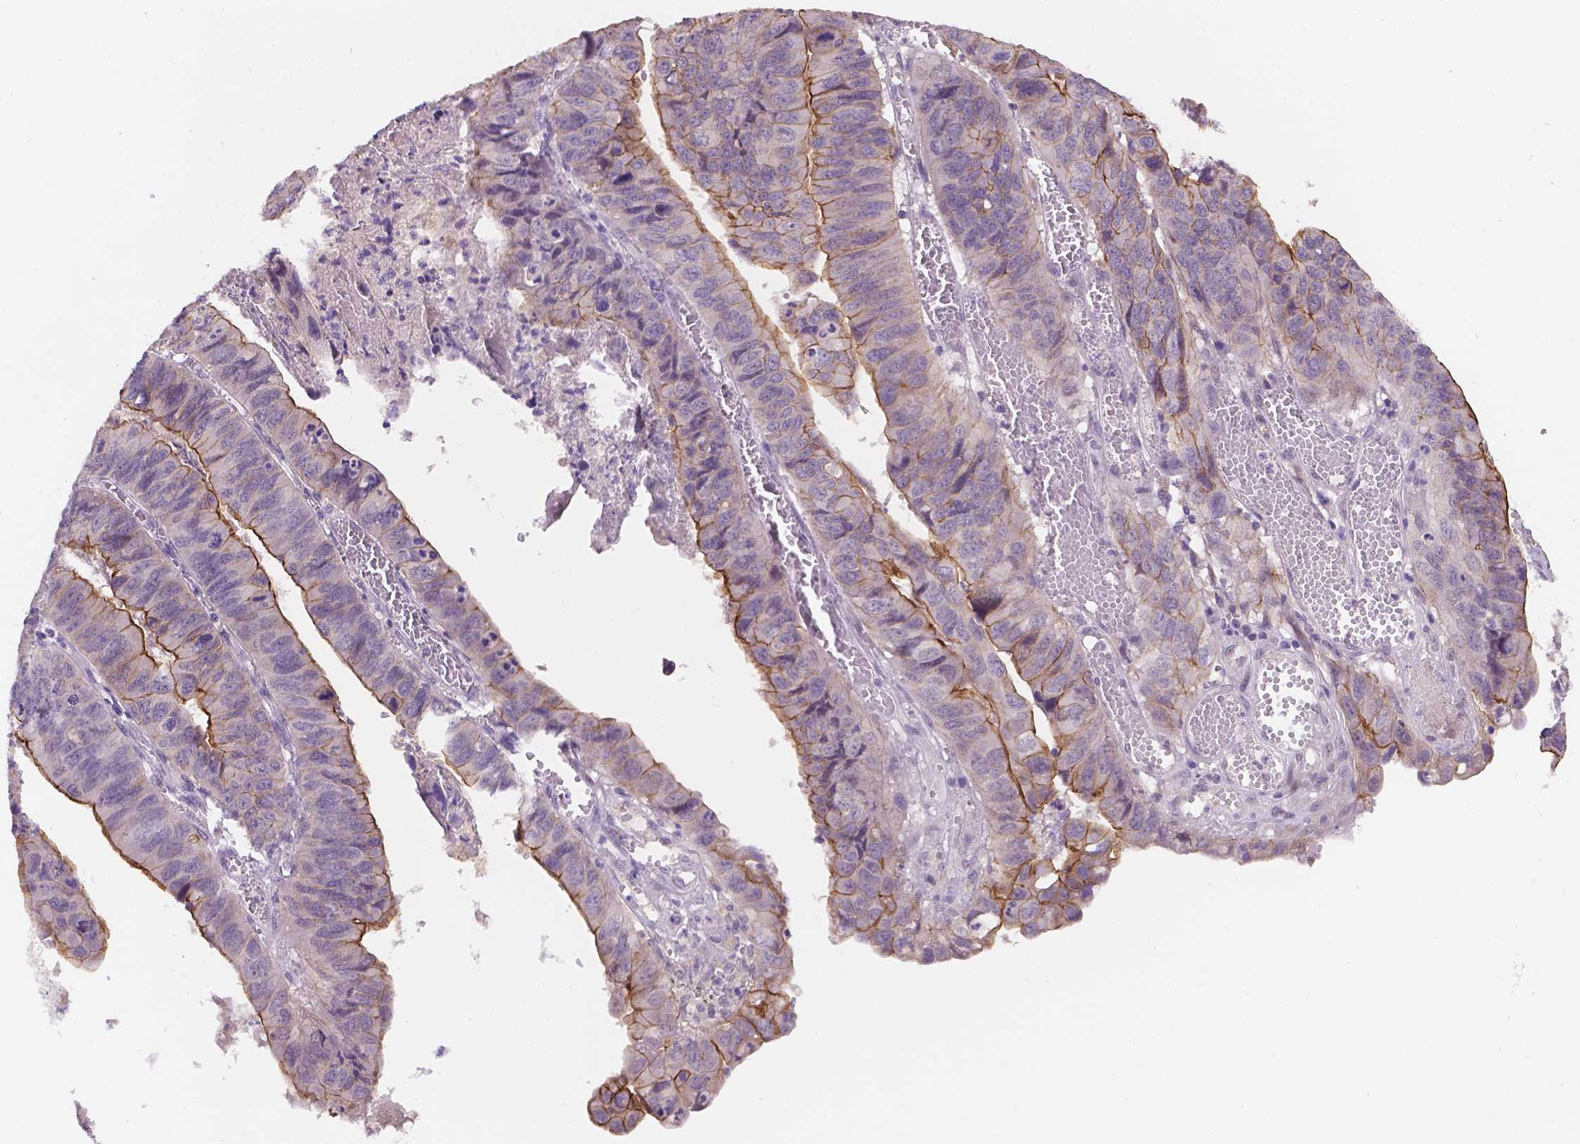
{"staining": {"intensity": "moderate", "quantity": "<25%", "location": "cytoplasmic/membranous"}, "tissue": "stomach cancer", "cell_type": "Tumor cells", "image_type": "cancer", "snomed": [{"axis": "morphology", "description": "Adenocarcinoma, NOS"}, {"axis": "topography", "description": "Stomach, lower"}], "caption": "Immunohistochemical staining of human stomach adenocarcinoma exhibits low levels of moderate cytoplasmic/membranous protein positivity in about <25% of tumor cells.", "gene": "GXYLT2", "patient": {"sex": "male", "age": 77}}